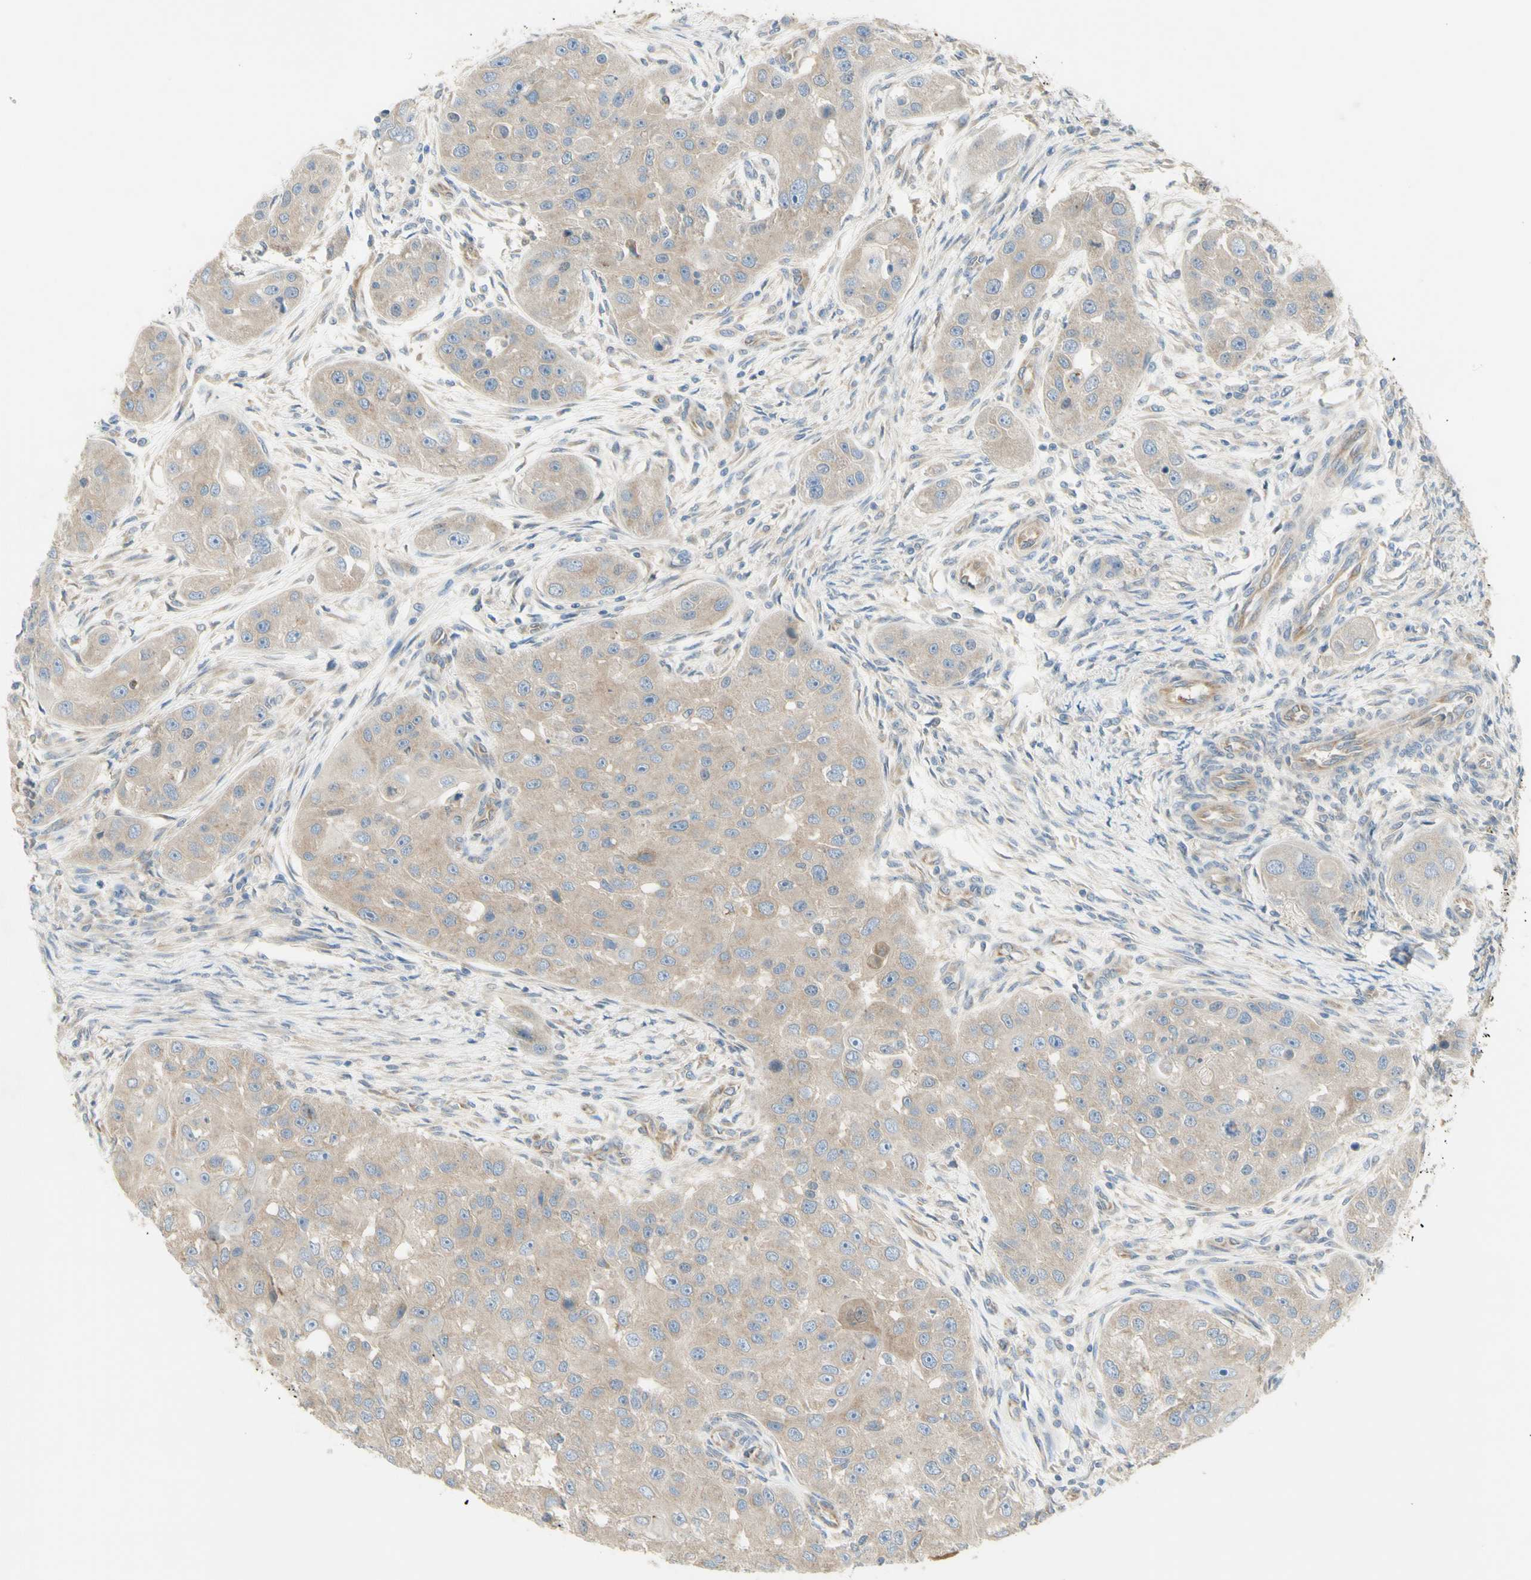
{"staining": {"intensity": "weak", "quantity": ">75%", "location": "cytoplasmic/membranous"}, "tissue": "head and neck cancer", "cell_type": "Tumor cells", "image_type": "cancer", "snomed": [{"axis": "morphology", "description": "Normal tissue, NOS"}, {"axis": "morphology", "description": "Squamous cell carcinoma, NOS"}, {"axis": "topography", "description": "Skeletal muscle"}, {"axis": "topography", "description": "Head-Neck"}], "caption": "A low amount of weak cytoplasmic/membranous positivity is identified in about >75% of tumor cells in squamous cell carcinoma (head and neck) tissue.", "gene": "DYNC1H1", "patient": {"sex": "male", "age": 51}}